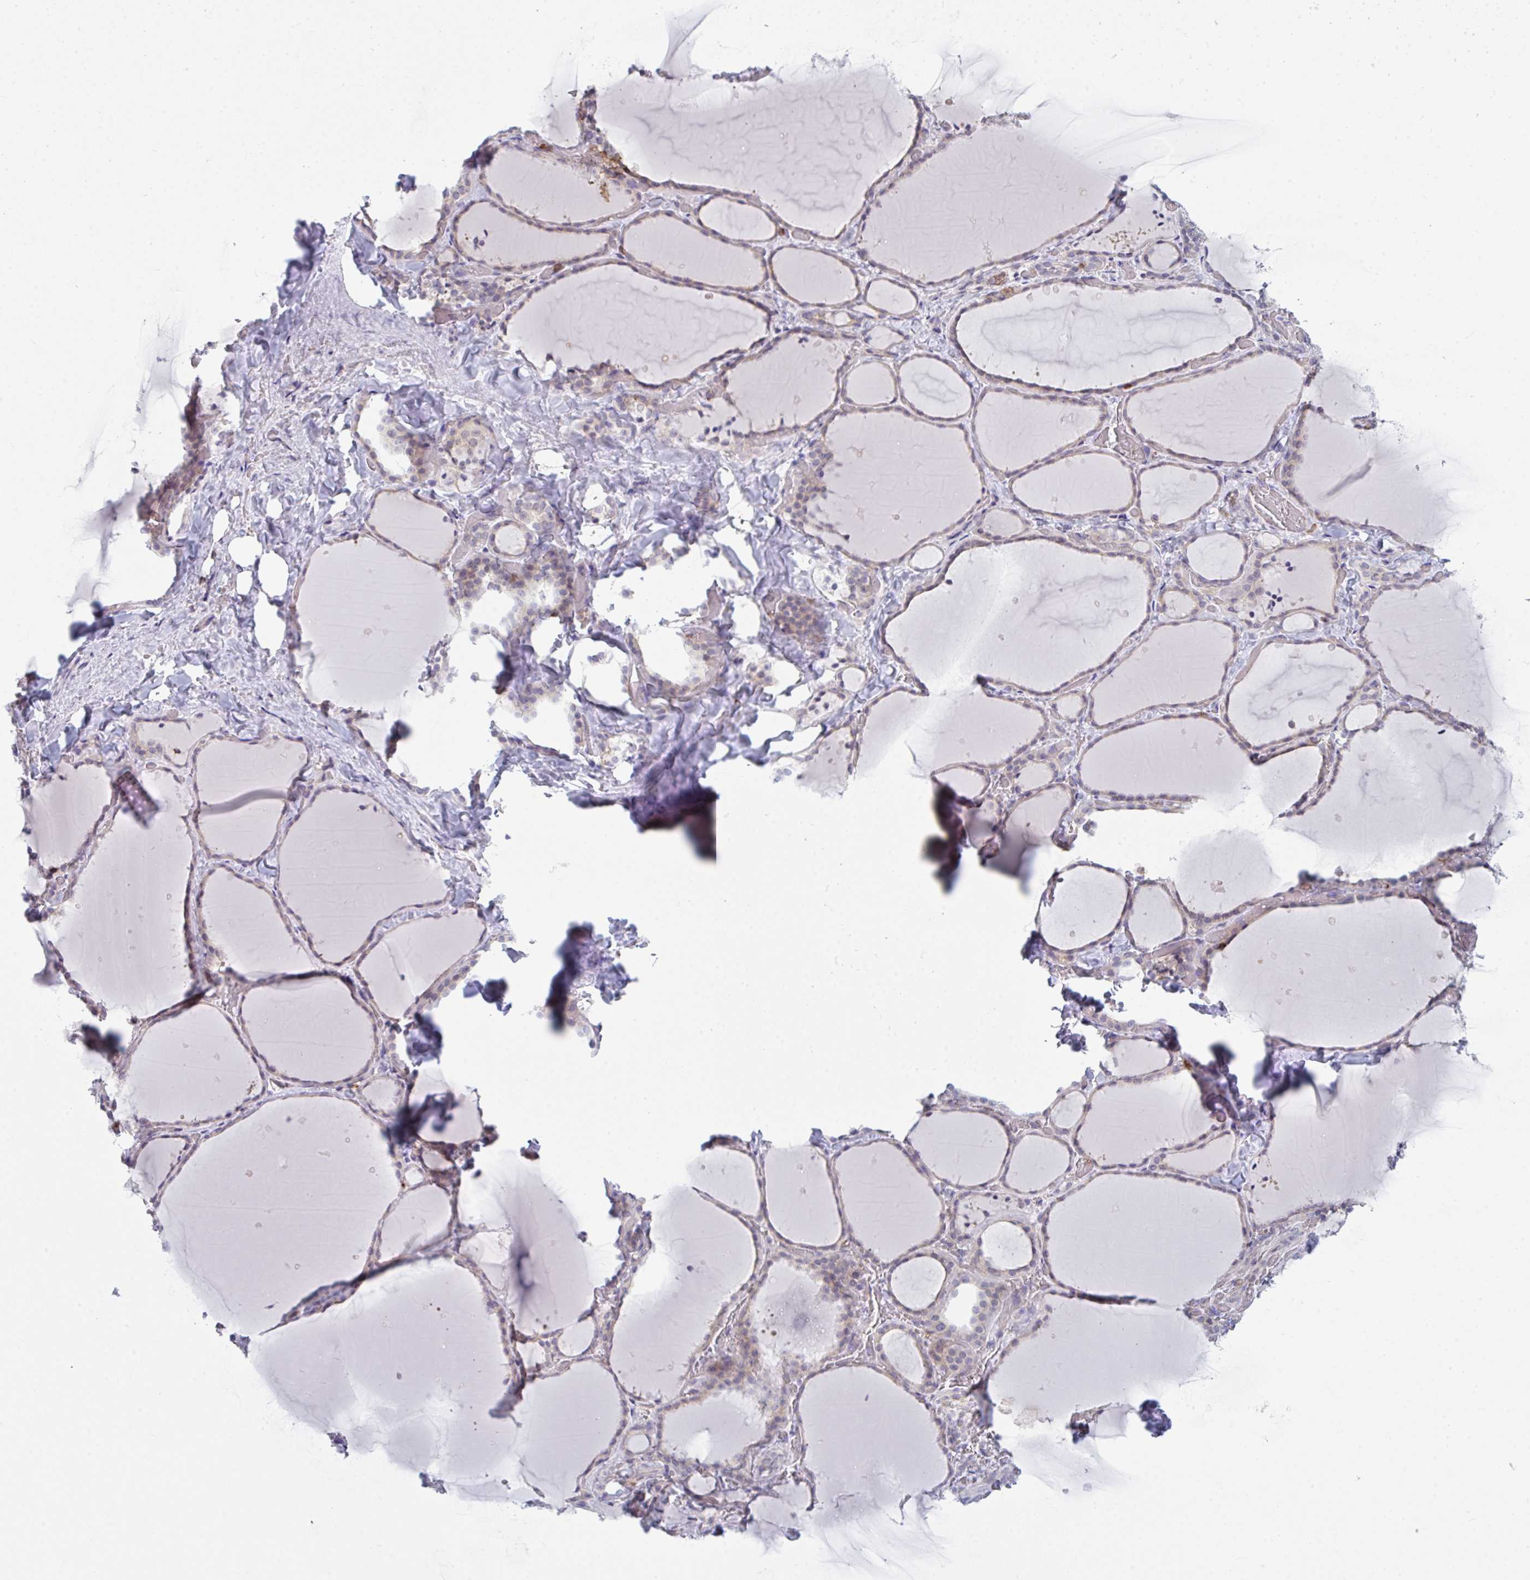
{"staining": {"intensity": "weak", "quantity": "<25%", "location": "cytoplasmic/membranous"}, "tissue": "thyroid gland", "cell_type": "Glandular cells", "image_type": "normal", "snomed": [{"axis": "morphology", "description": "Normal tissue, NOS"}, {"axis": "topography", "description": "Thyroid gland"}], "caption": "Glandular cells show no significant protein staining in normal thyroid gland. (Stains: DAB (3,3'-diaminobenzidine) IHC with hematoxylin counter stain, Microscopy: brightfield microscopy at high magnification).", "gene": "CD80", "patient": {"sex": "female", "age": 36}}